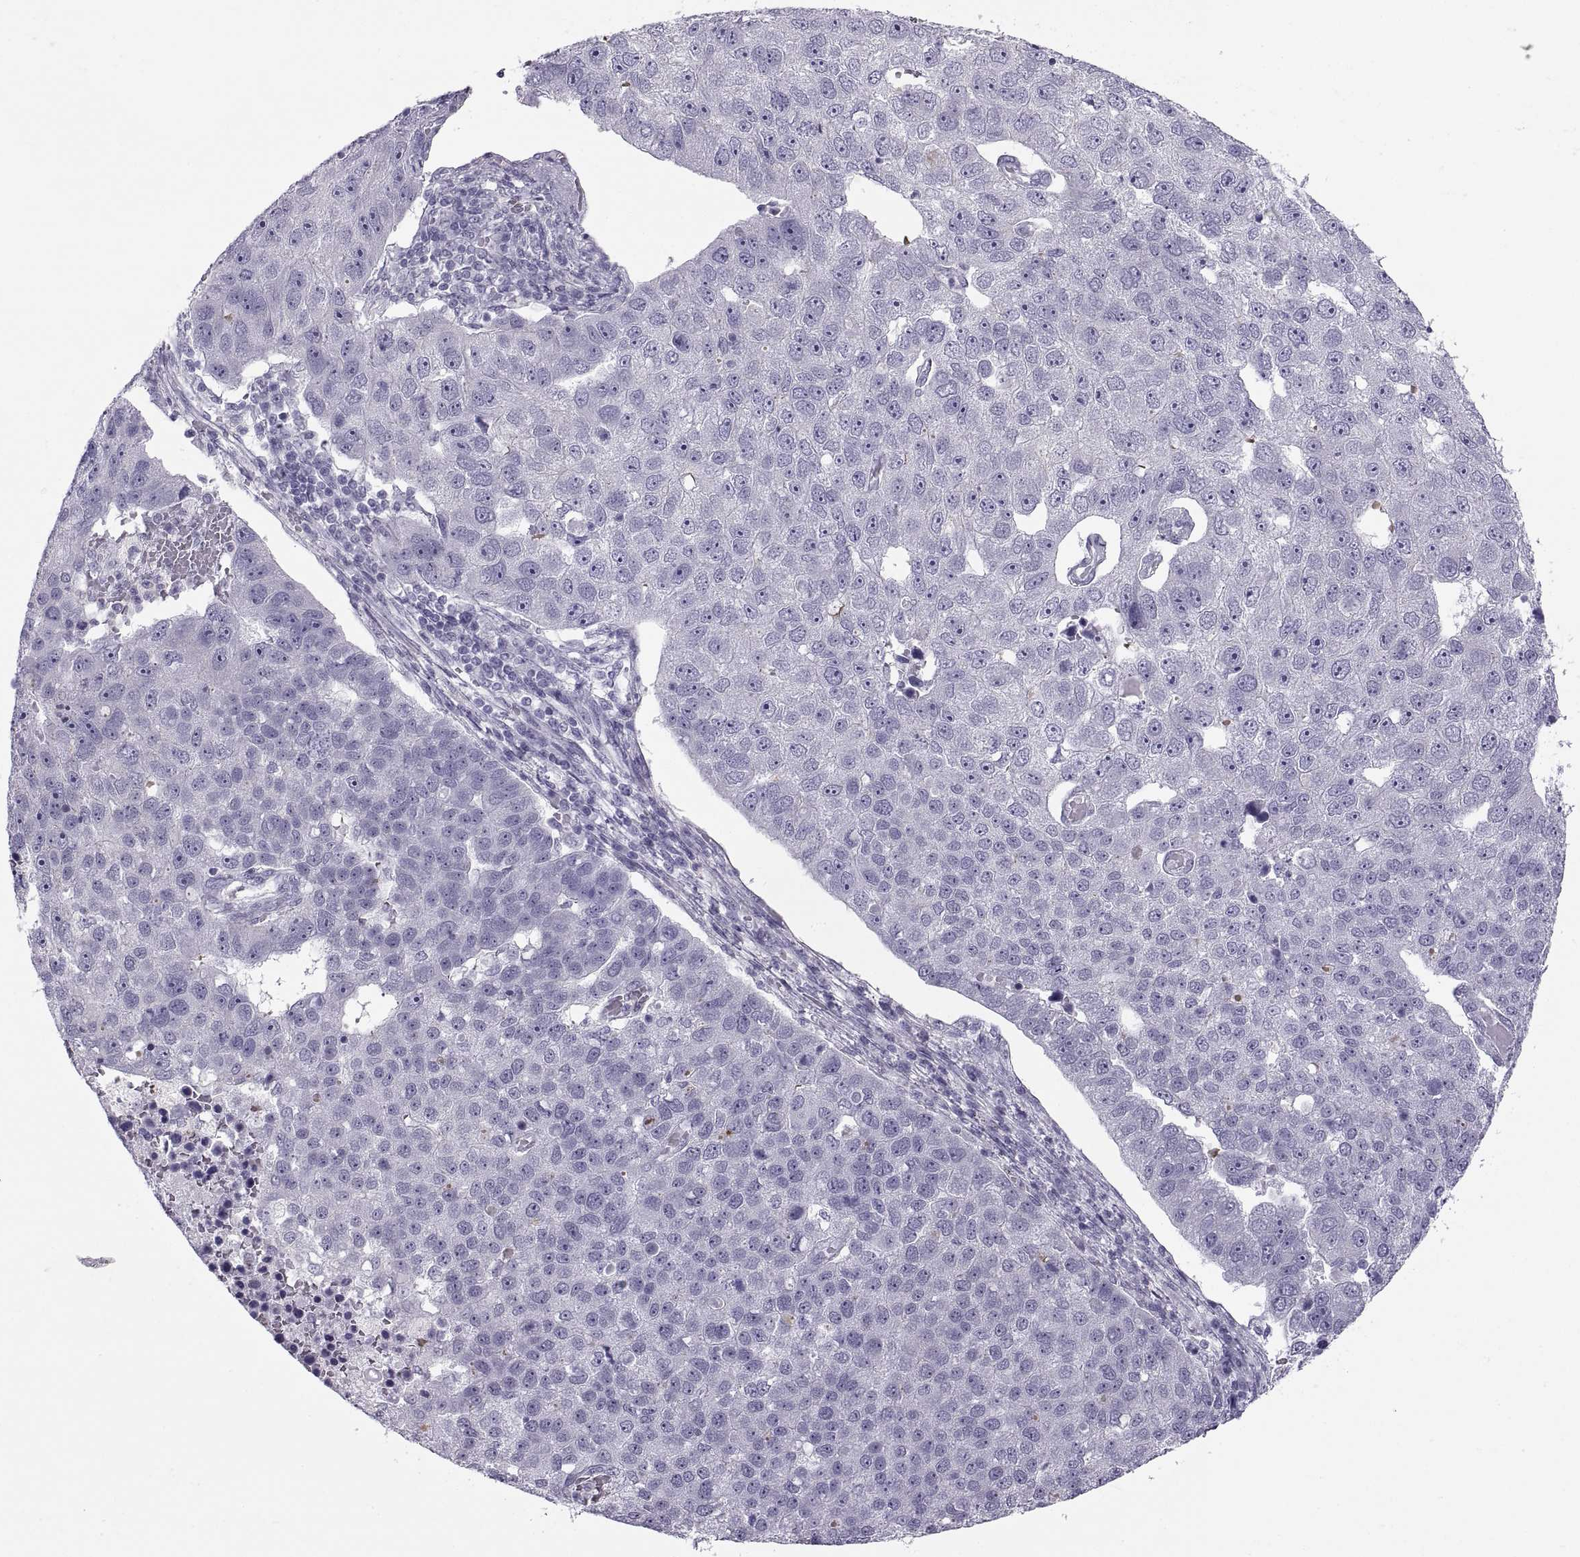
{"staining": {"intensity": "negative", "quantity": "none", "location": "none"}, "tissue": "pancreatic cancer", "cell_type": "Tumor cells", "image_type": "cancer", "snomed": [{"axis": "morphology", "description": "Adenocarcinoma, NOS"}, {"axis": "topography", "description": "Pancreas"}], "caption": "This is a micrograph of immunohistochemistry (IHC) staining of pancreatic cancer, which shows no expression in tumor cells. (DAB immunohistochemistry, high magnification).", "gene": "C3orf22", "patient": {"sex": "female", "age": 61}}